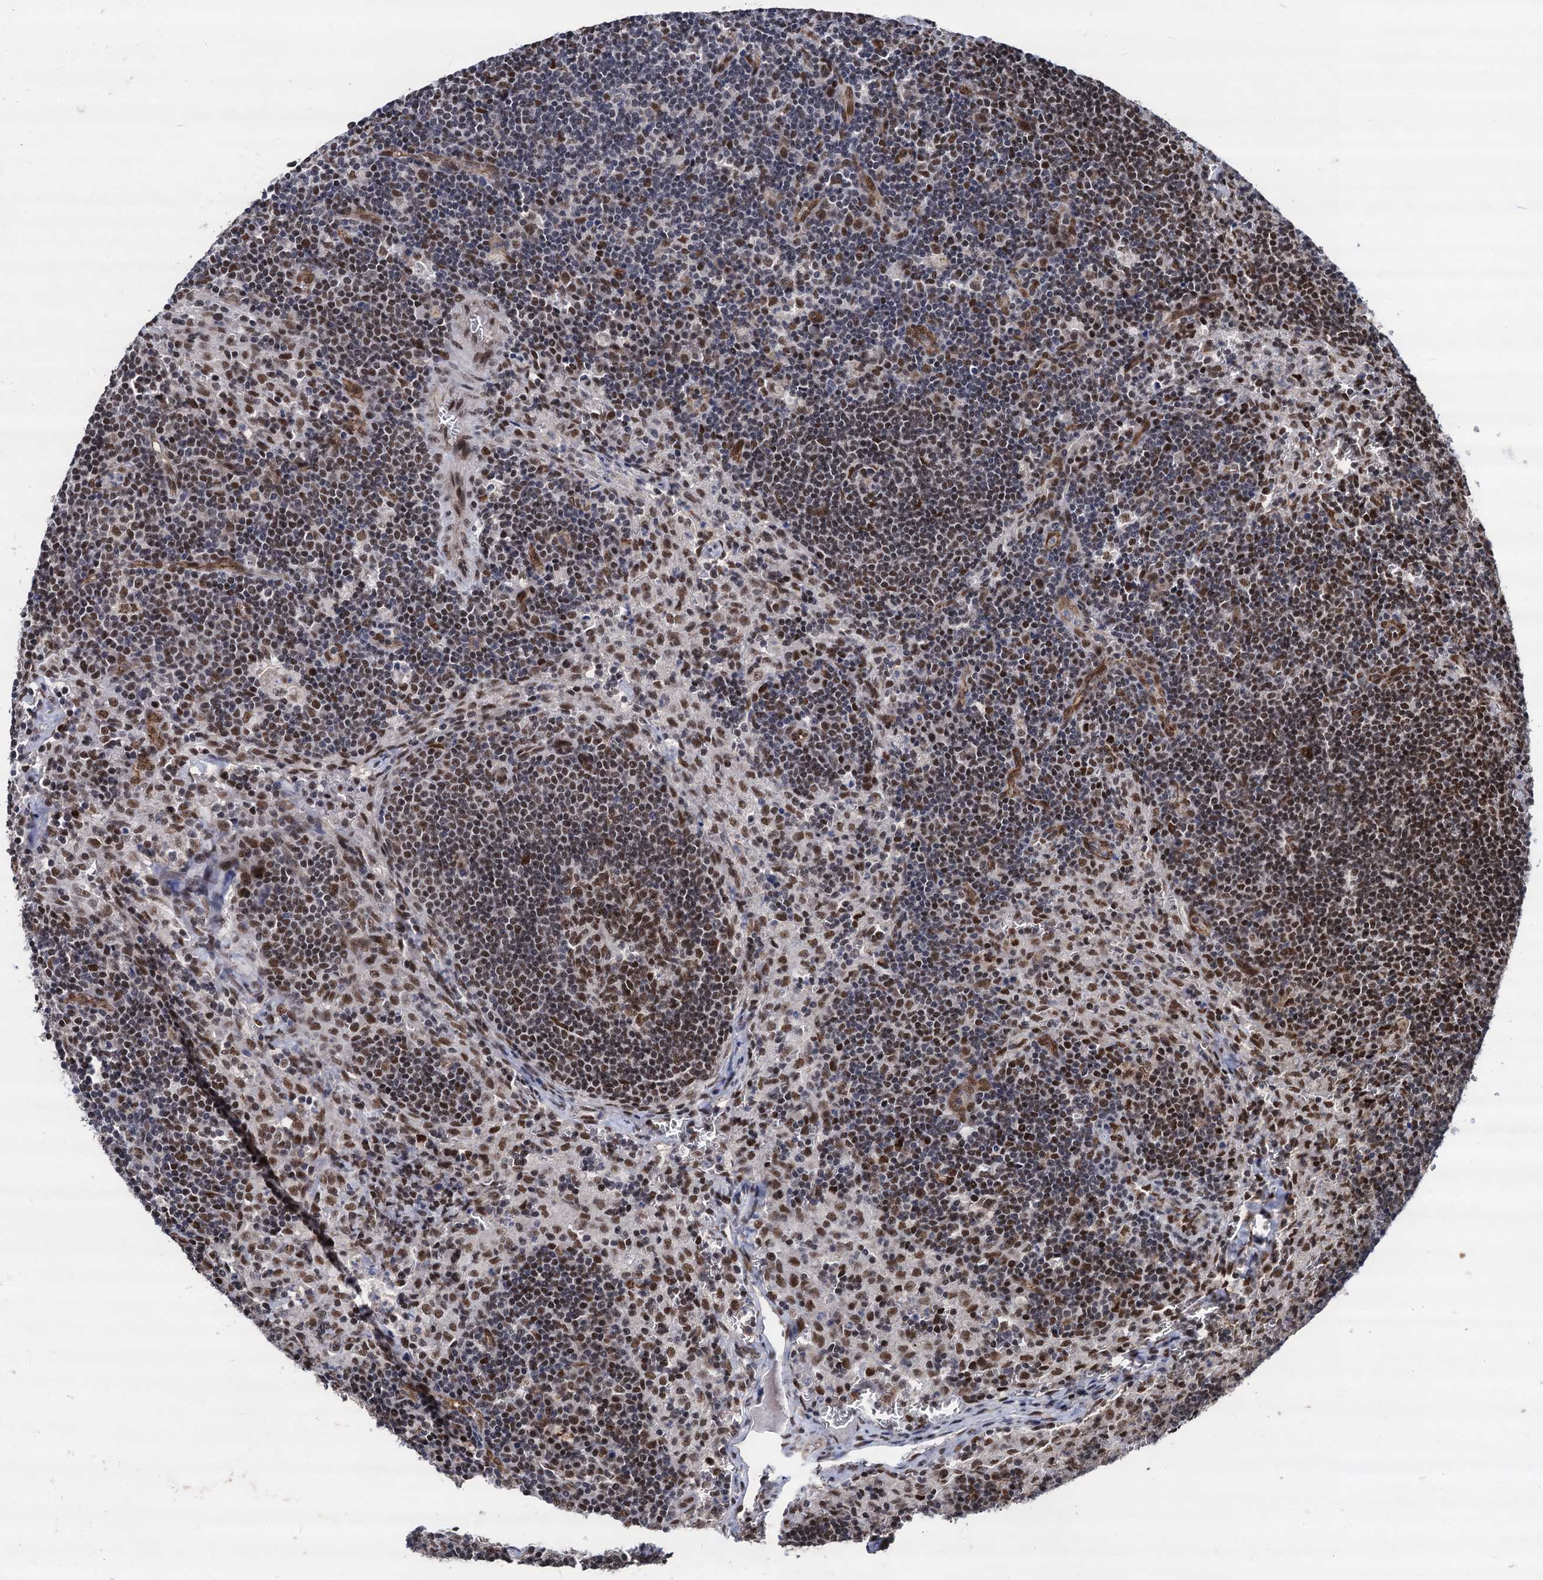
{"staining": {"intensity": "moderate", "quantity": ">75%", "location": "nuclear"}, "tissue": "lymph node", "cell_type": "Germinal center cells", "image_type": "normal", "snomed": [{"axis": "morphology", "description": "Normal tissue, NOS"}, {"axis": "topography", "description": "Lymph node"}], "caption": "DAB immunohistochemical staining of normal lymph node exhibits moderate nuclear protein staining in approximately >75% of germinal center cells. (DAB IHC with brightfield microscopy, high magnification).", "gene": "GALNT11", "patient": {"sex": "male", "age": 58}}